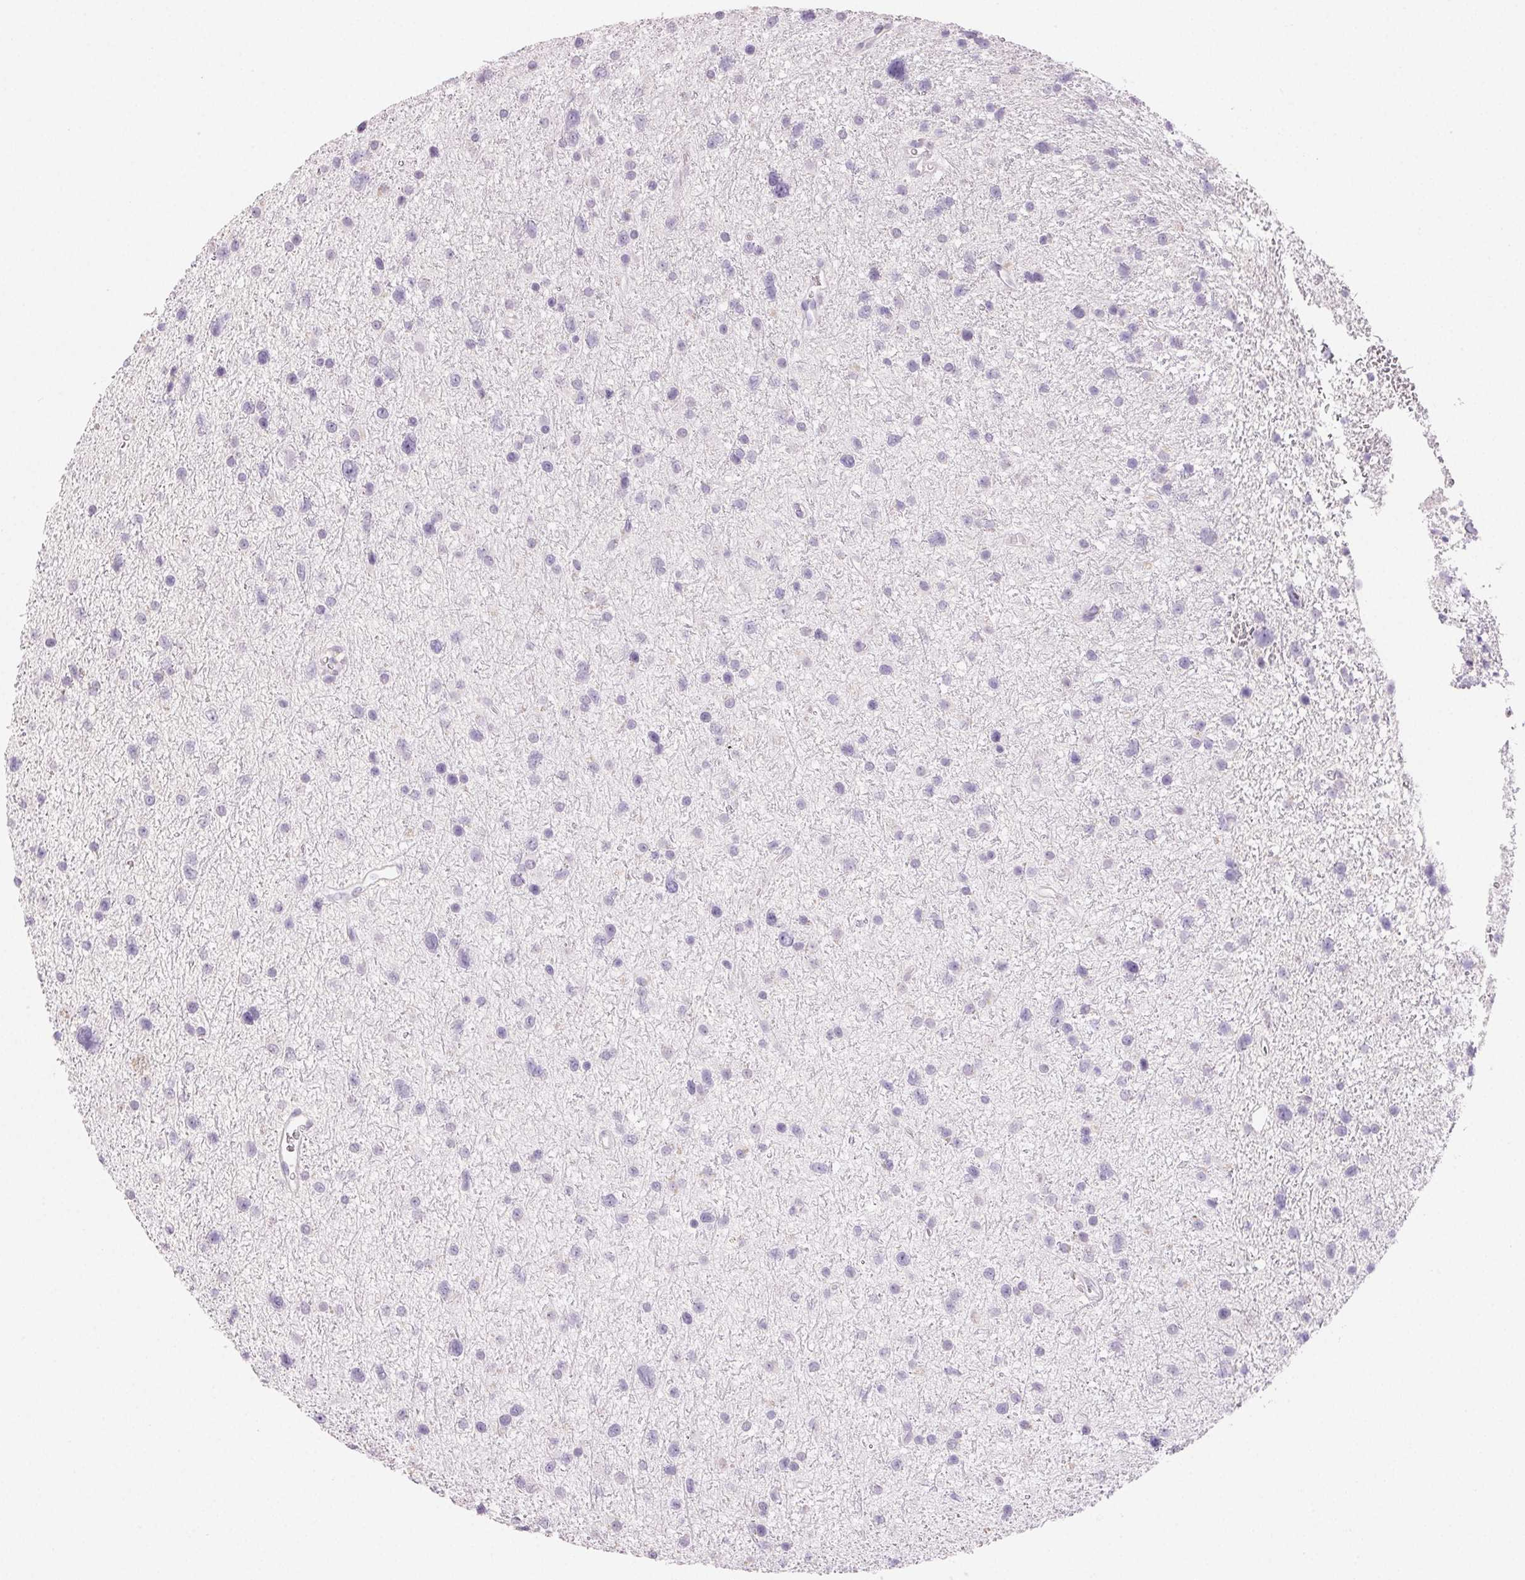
{"staining": {"intensity": "negative", "quantity": "none", "location": "none"}, "tissue": "glioma", "cell_type": "Tumor cells", "image_type": "cancer", "snomed": [{"axis": "morphology", "description": "Glioma, malignant, Low grade"}, {"axis": "topography", "description": "Brain"}], "caption": "Immunohistochemistry (IHC) micrograph of malignant low-grade glioma stained for a protein (brown), which reveals no staining in tumor cells.", "gene": "BPIFB2", "patient": {"sex": "female", "age": 55}}